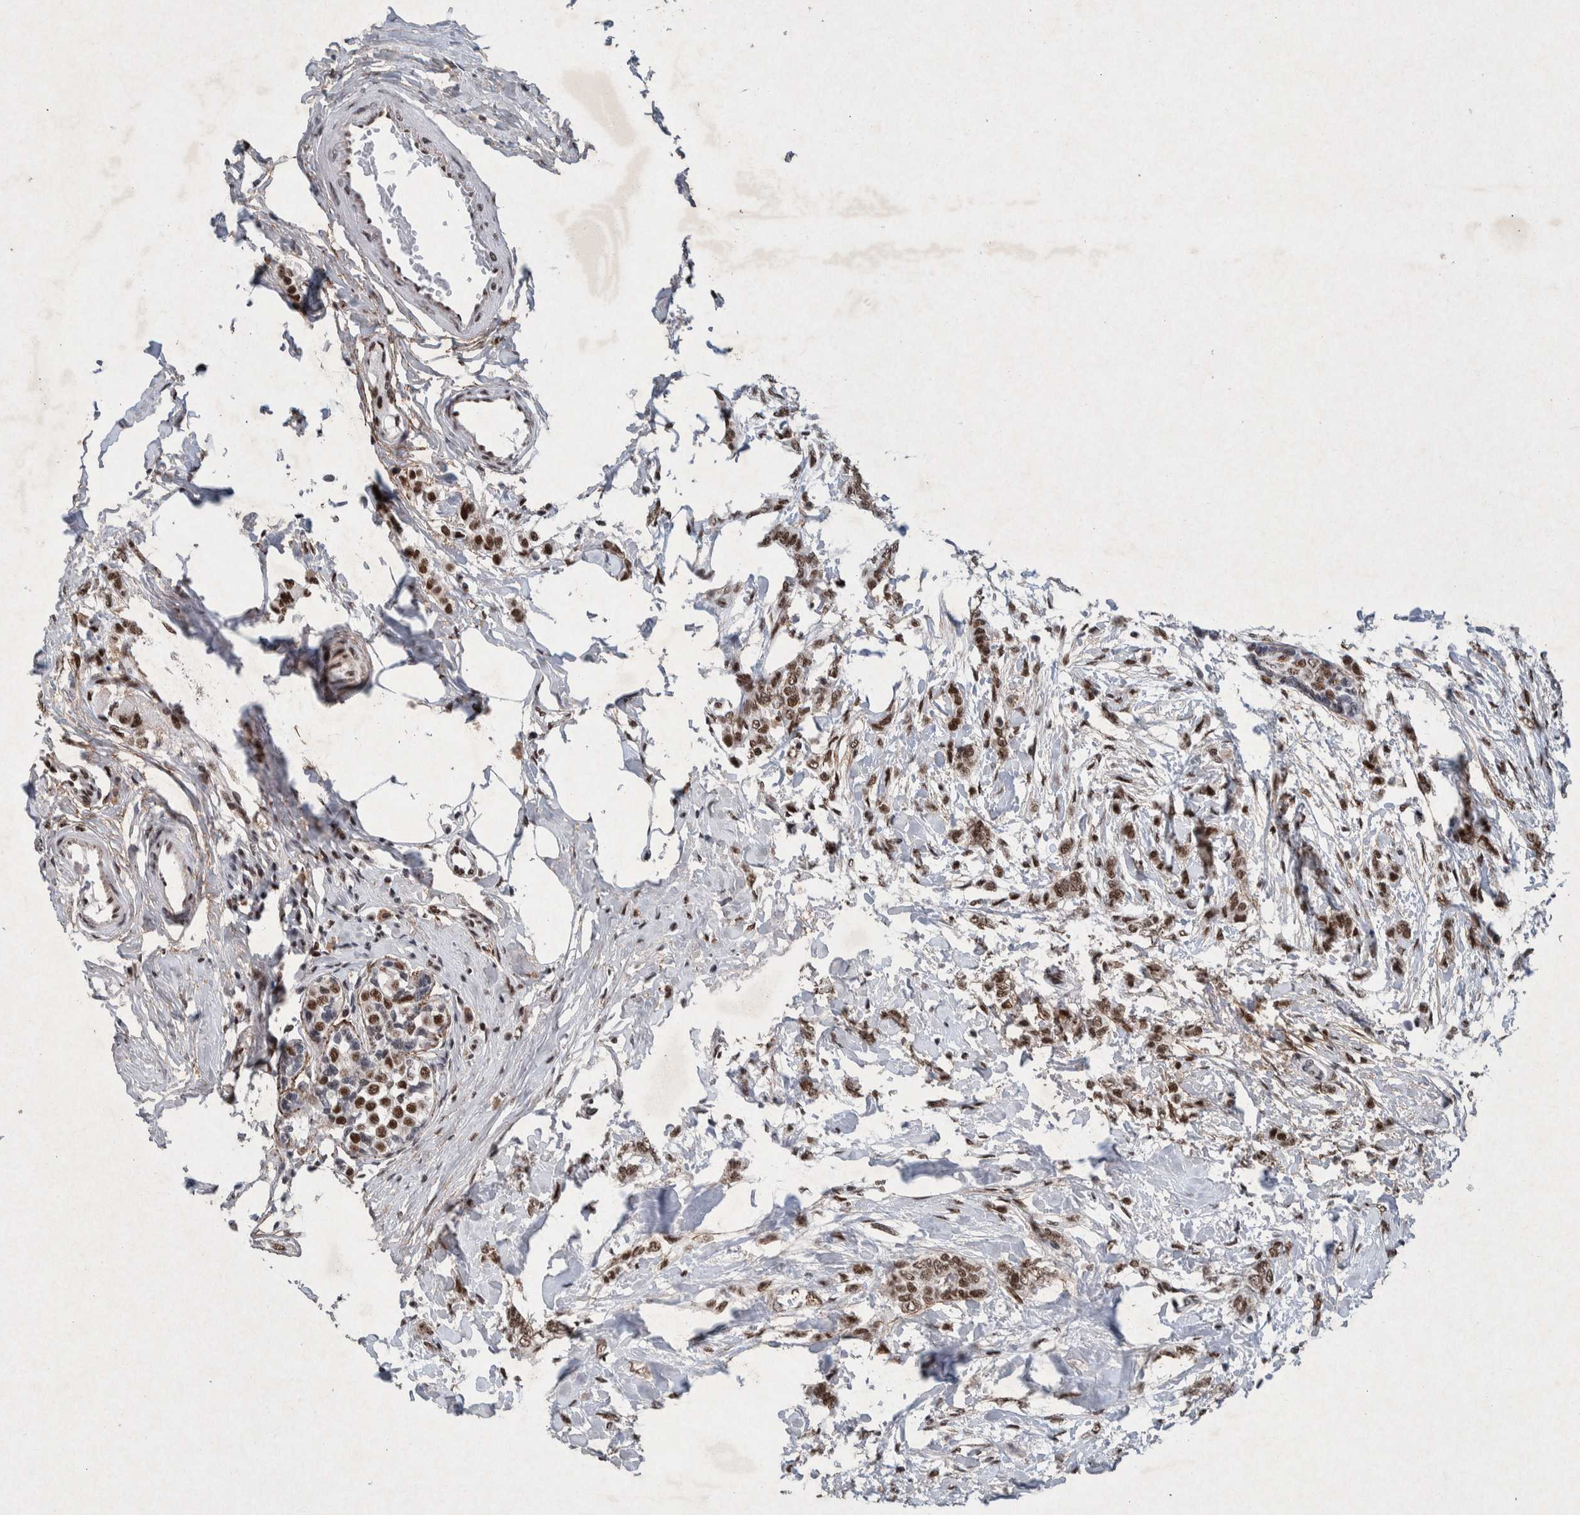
{"staining": {"intensity": "moderate", "quantity": ">75%", "location": "nuclear"}, "tissue": "breast cancer", "cell_type": "Tumor cells", "image_type": "cancer", "snomed": [{"axis": "morphology", "description": "Lobular carcinoma, in situ"}, {"axis": "morphology", "description": "Lobular carcinoma"}, {"axis": "topography", "description": "Breast"}], "caption": "This is an image of IHC staining of breast lobular carcinoma in situ, which shows moderate expression in the nuclear of tumor cells.", "gene": "TAF10", "patient": {"sex": "female", "age": 41}}